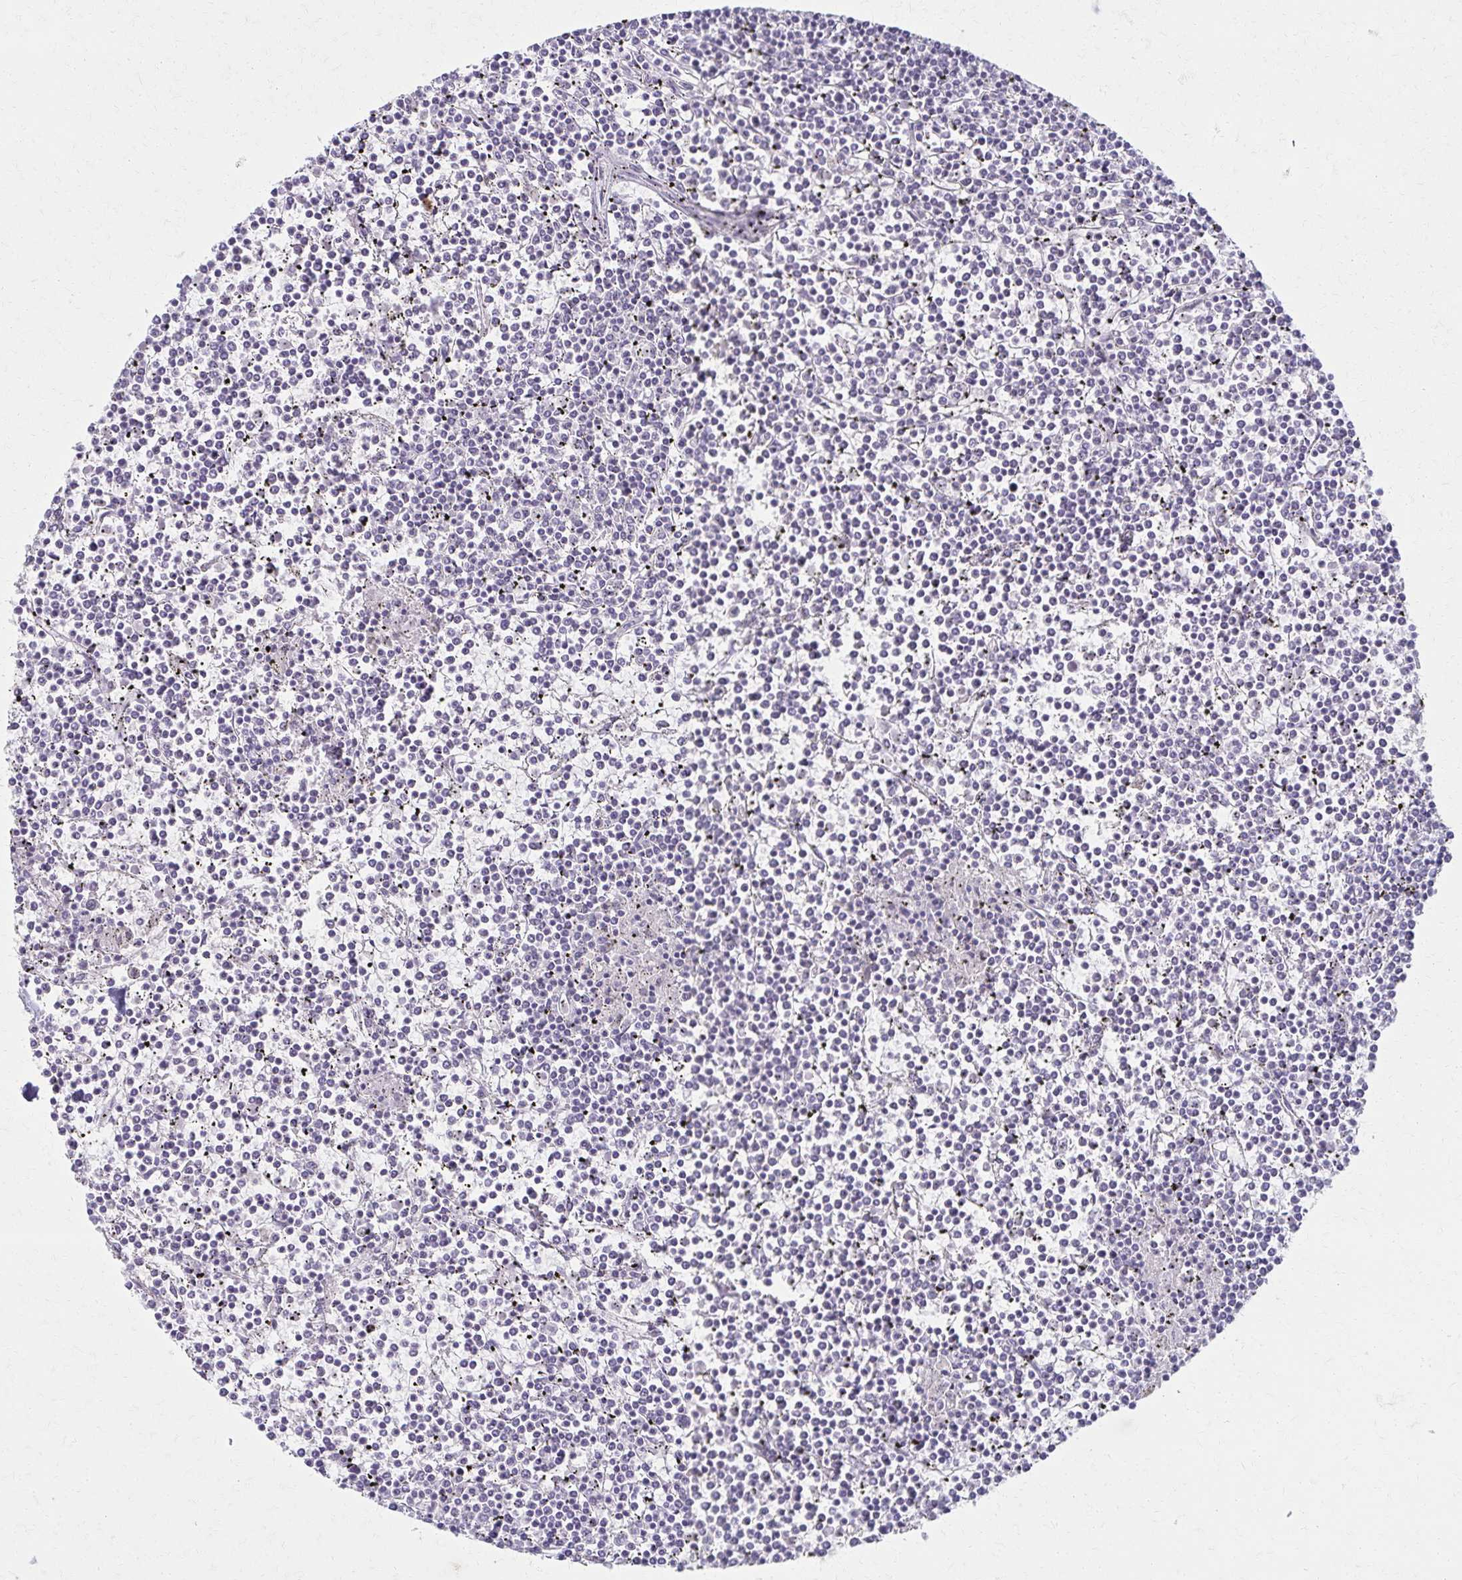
{"staining": {"intensity": "negative", "quantity": "none", "location": "none"}, "tissue": "lymphoma", "cell_type": "Tumor cells", "image_type": "cancer", "snomed": [{"axis": "morphology", "description": "Malignant lymphoma, non-Hodgkin's type, Low grade"}, {"axis": "topography", "description": "Spleen"}], "caption": "This is an immunohistochemistry (IHC) micrograph of human low-grade malignant lymphoma, non-Hodgkin's type. There is no positivity in tumor cells.", "gene": "MORC4", "patient": {"sex": "female", "age": 19}}